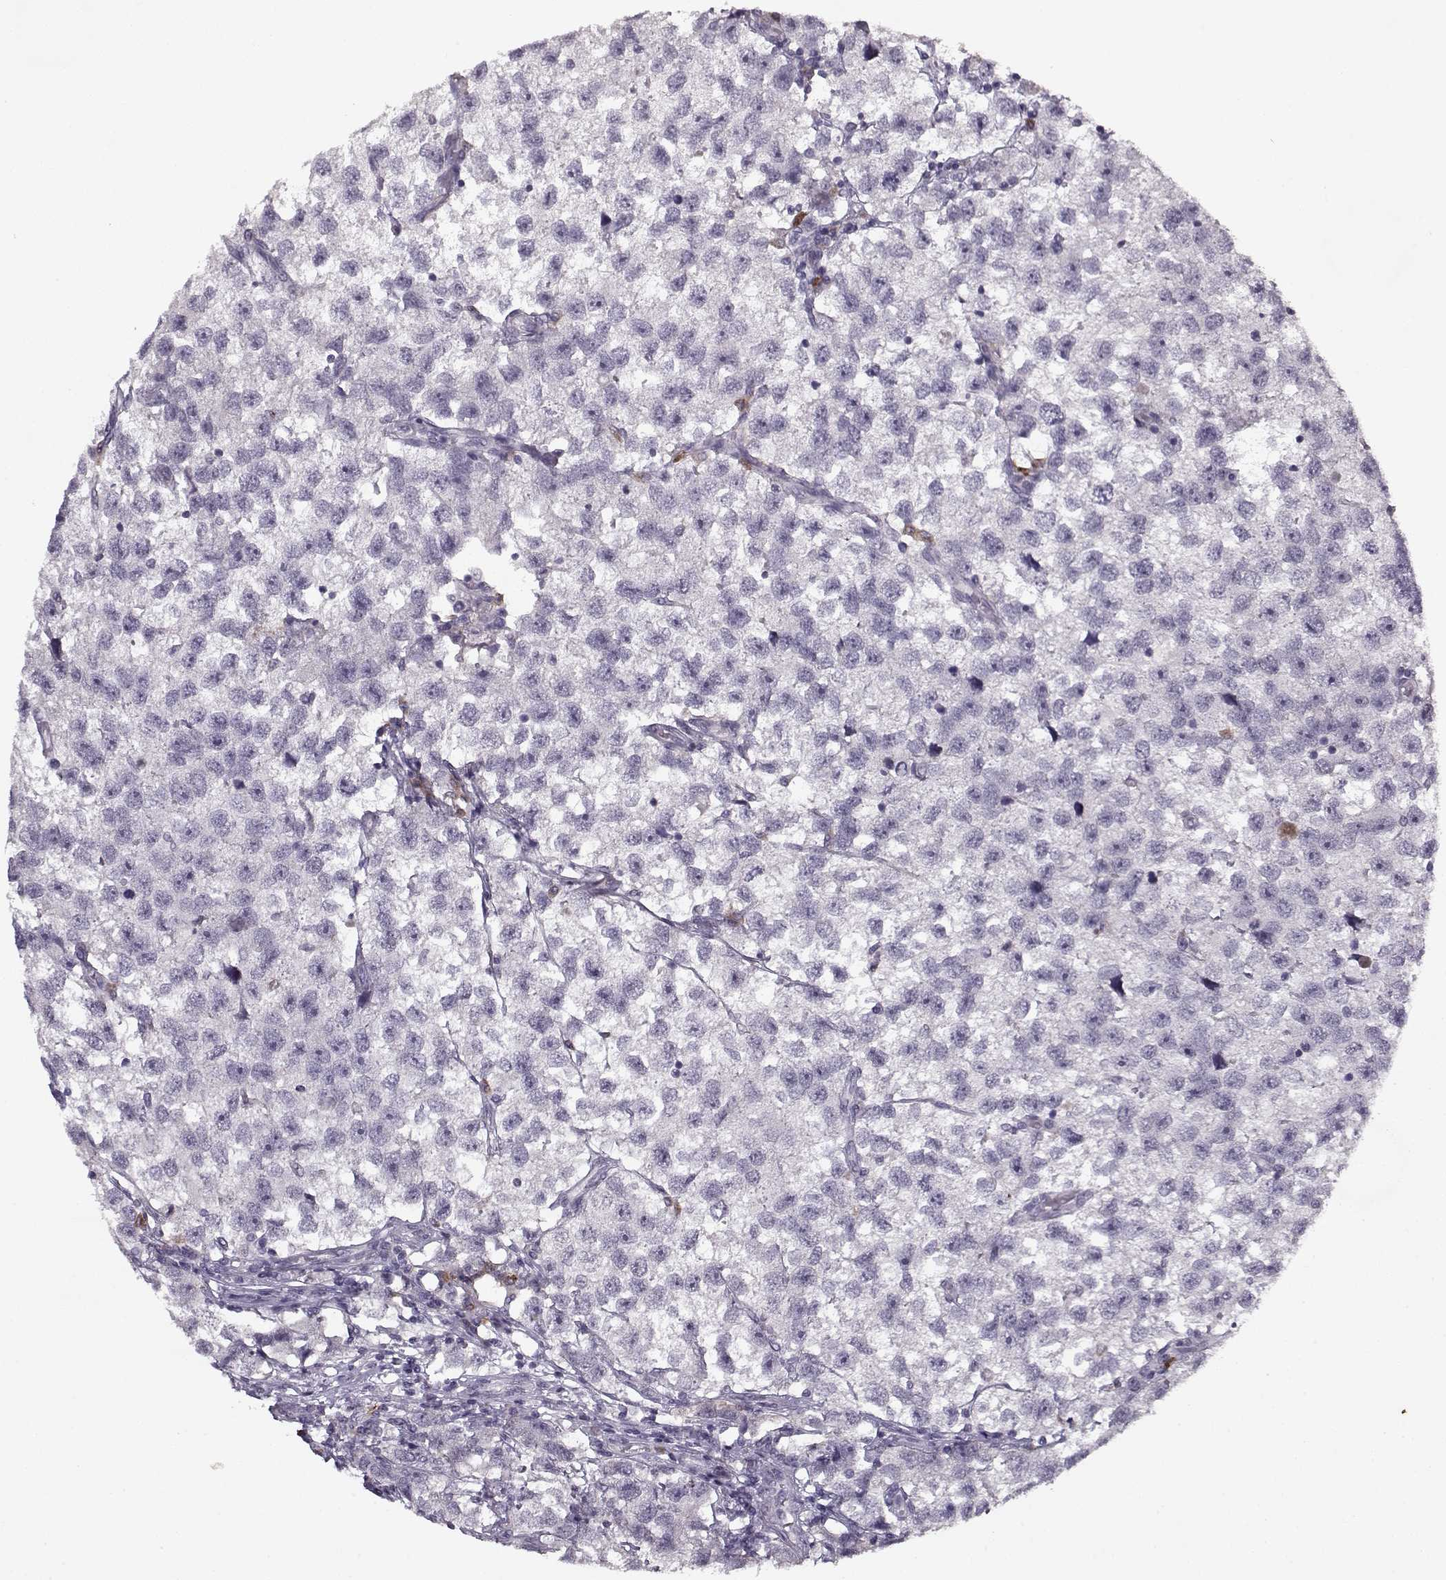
{"staining": {"intensity": "negative", "quantity": "none", "location": "none"}, "tissue": "testis cancer", "cell_type": "Tumor cells", "image_type": "cancer", "snomed": [{"axis": "morphology", "description": "Seminoma, NOS"}, {"axis": "topography", "description": "Testis"}], "caption": "A high-resolution histopathology image shows immunohistochemistry (IHC) staining of testis seminoma, which shows no significant expression in tumor cells.", "gene": "KRT9", "patient": {"sex": "male", "age": 26}}